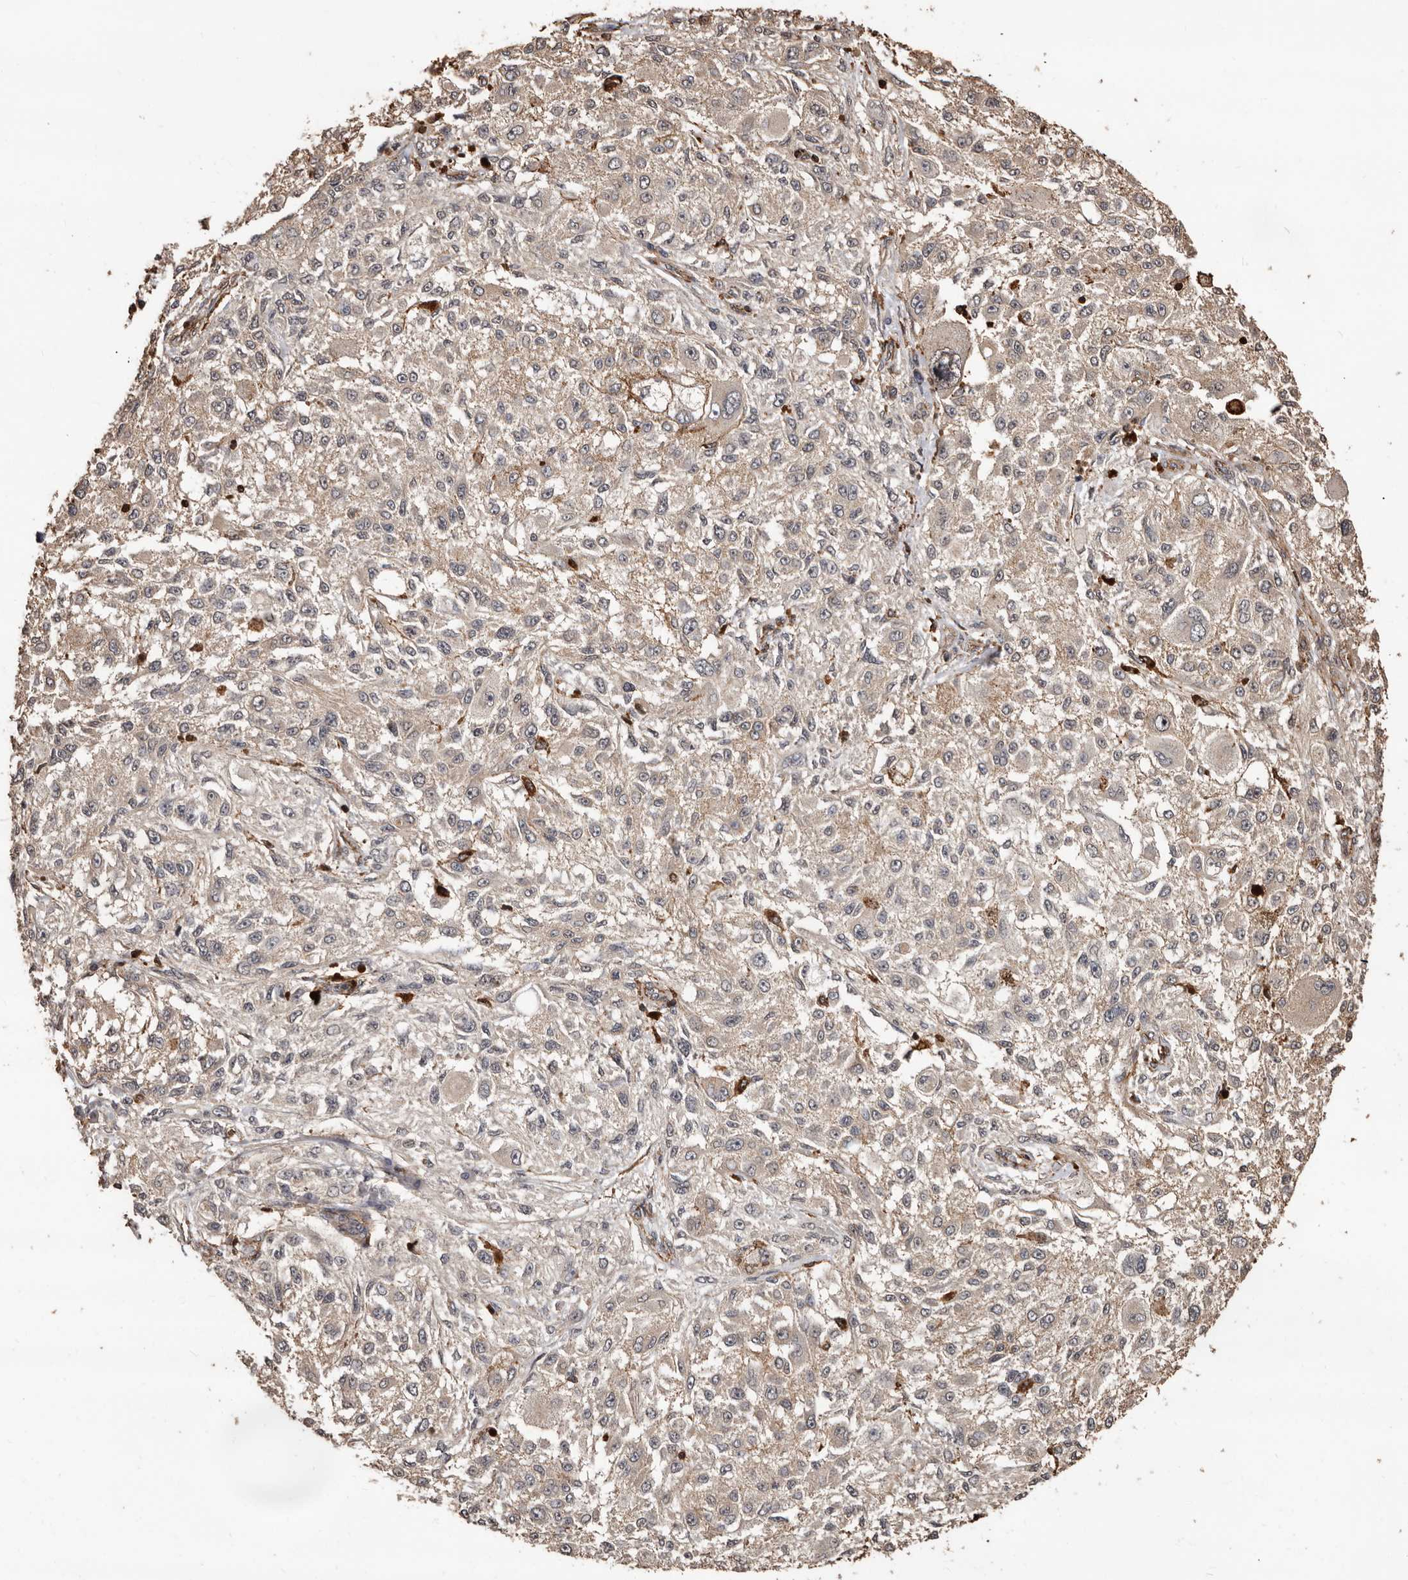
{"staining": {"intensity": "weak", "quantity": "25%-75%", "location": "cytoplasmic/membranous"}, "tissue": "melanoma", "cell_type": "Tumor cells", "image_type": "cancer", "snomed": [{"axis": "morphology", "description": "Necrosis, NOS"}, {"axis": "morphology", "description": "Malignant melanoma, NOS"}, {"axis": "topography", "description": "Skin"}], "caption": "Malignant melanoma was stained to show a protein in brown. There is low levels of weak cytoplasmic/membranous staining in about 25%-75% of tumor cells. Immunohistochemistry (ihc) stains the protein of interest in brown and the nuclei are stained blue.", "gene": "GSK3A", "patient": {"sex": "female", "age": 87}}